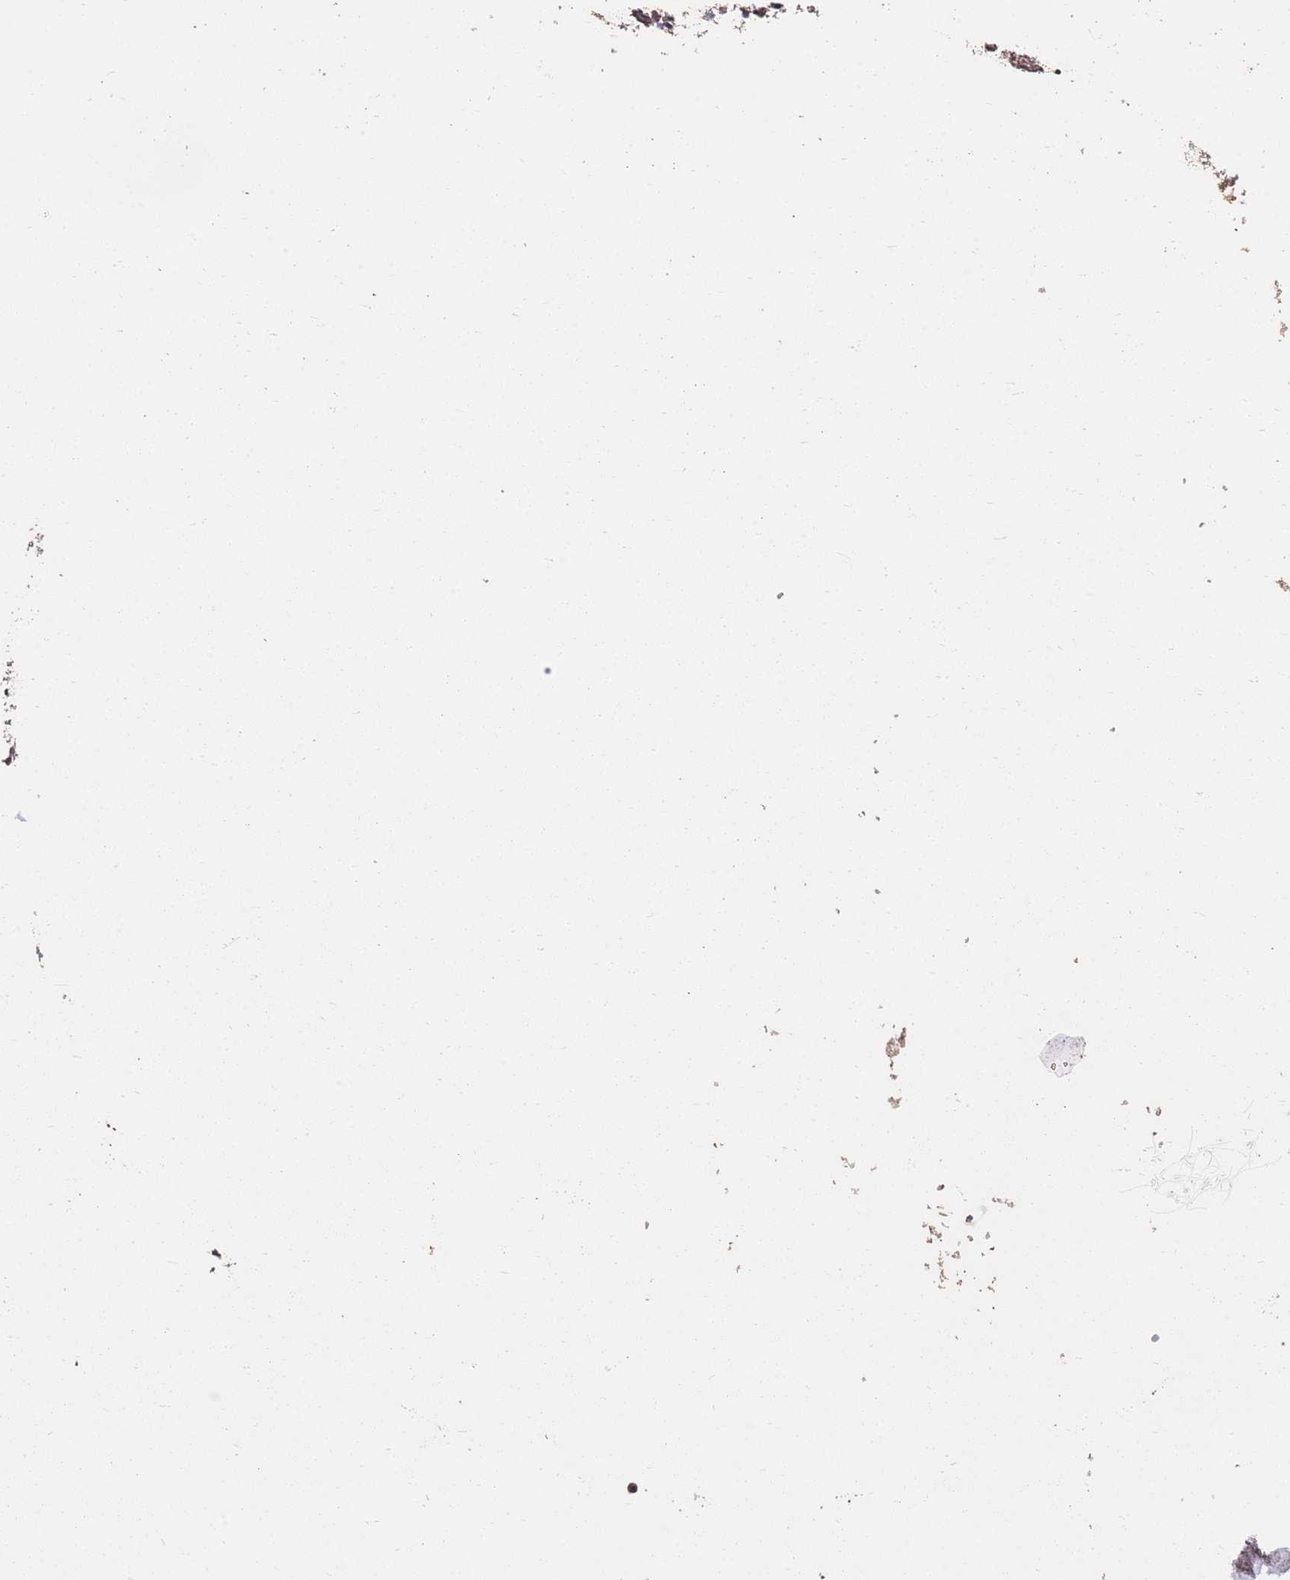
{"staining": {"intensity": "moderate", "quantity": ">75%", "location": "cytoplasmic/membranous"}, "tissue": "bone marrow", "cell_type": "Hematopoietic cells", "image_type": "normal", "snomed": [{"axis": "morphology", "description": "Normal tissue, NOS"}, {"axis": "topography", "description": "Bone marrow"}], "caption": "Human bone marrow stained with a brown dye exhibits moderate cytoplasmic/membranous positive staining in about >75% of hematopoietic cells.", "gene": "NUDT21", "patient": {"sex": "female", "age": 57}}